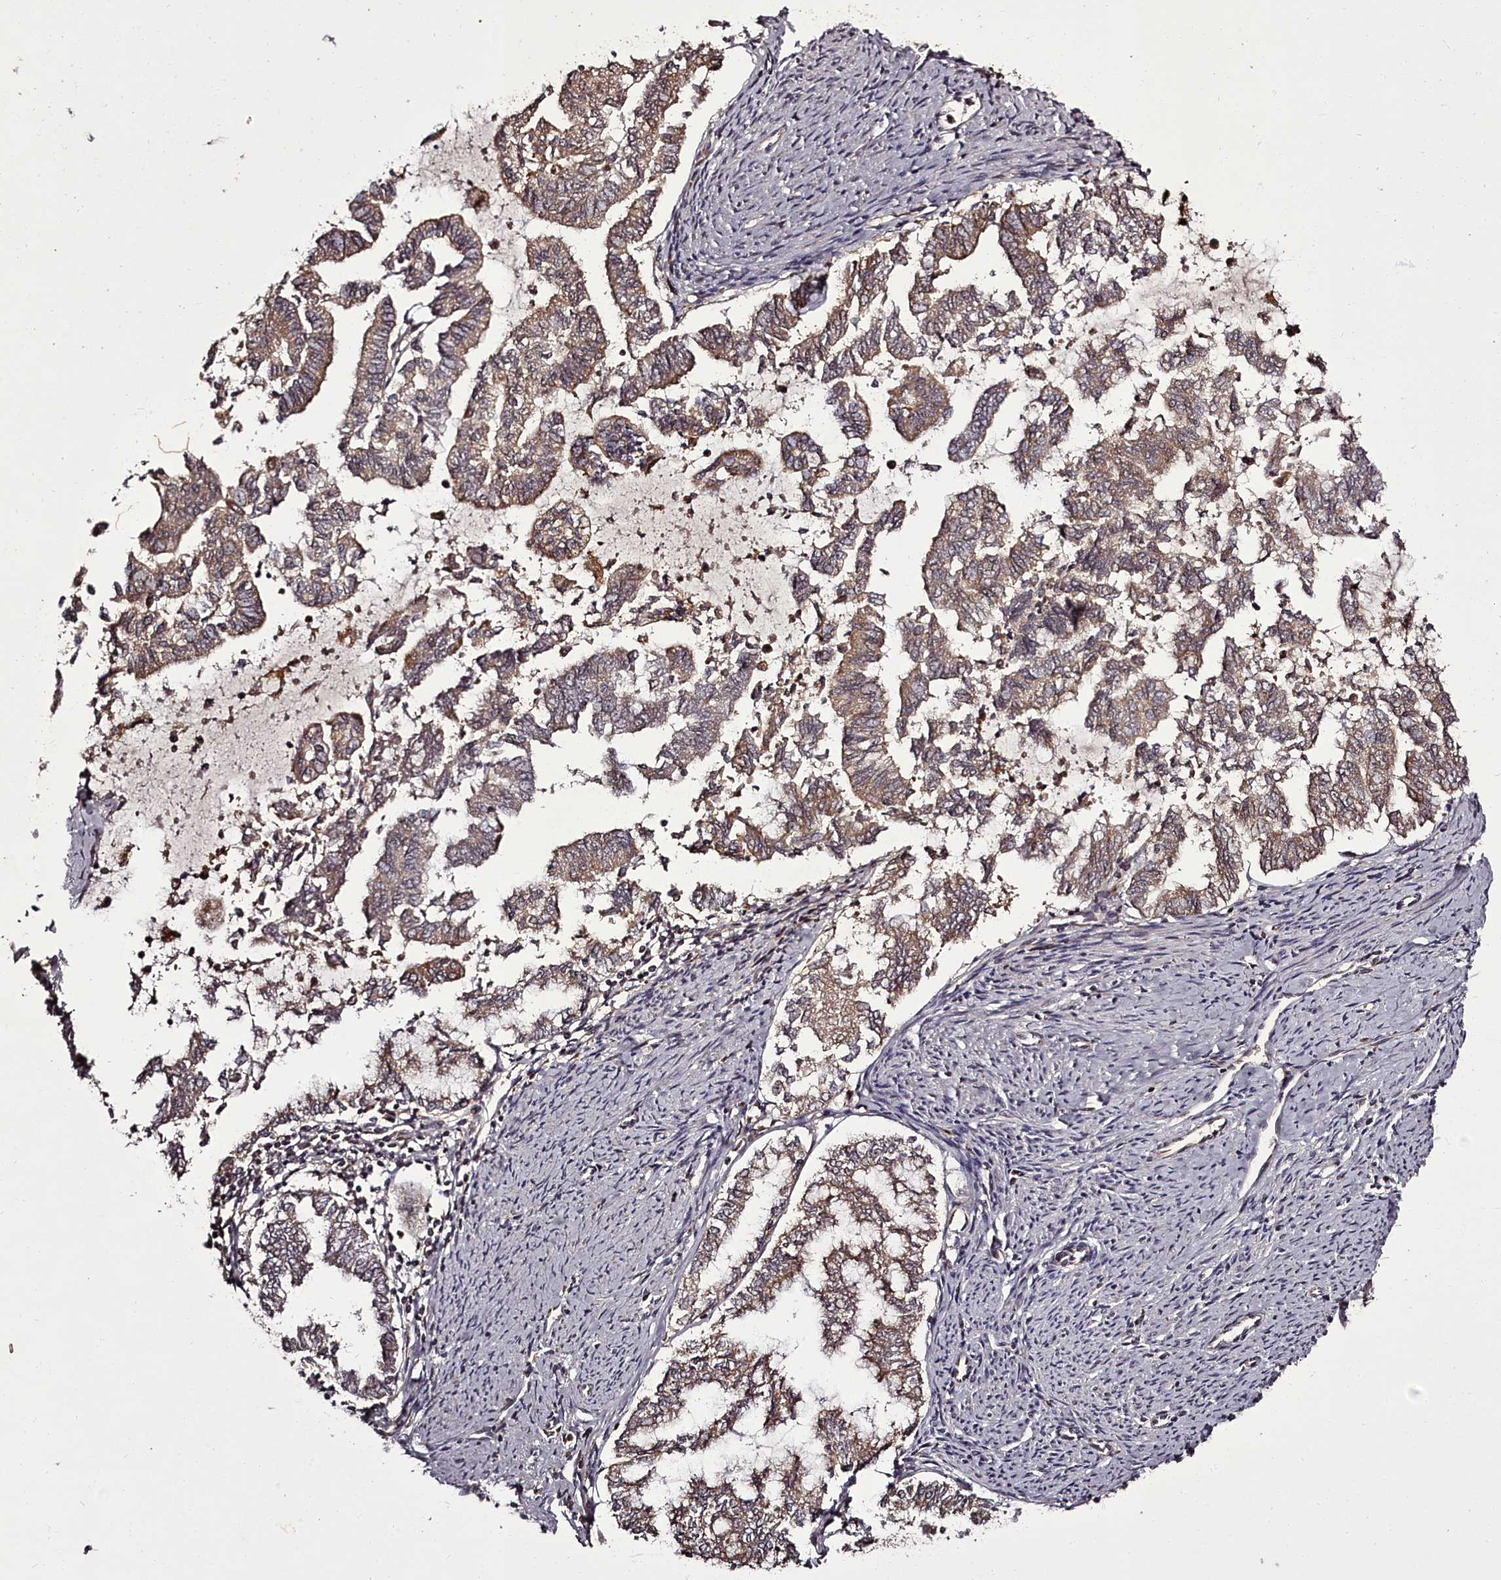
{"staining": {"intensity": "moderate", "quantity": "25%-75%", "location": "cytoplasmic/membranous"}, "tissue": "endometrial cancer", "cell_type": "Tumor cells", "image_type": "cancer", "snomed": [{"axis": "morphology", "description": "Adenocarcinoma, NOS"}, {"axis": "topography", "description": "Endometrium"}], "caption": "IHC image of neoplastic tissue: human endometrial cancer stained using immunohistochemistry (IHC) demonstrates medium levels of moderate protein expression localized specifically in the cytoplasmic/membranous of tumor cells, appearing as a cytoplasmic/membranous brown color.", "gene": "PCBP2", "patient": {"sex": "female", "age": 79}}